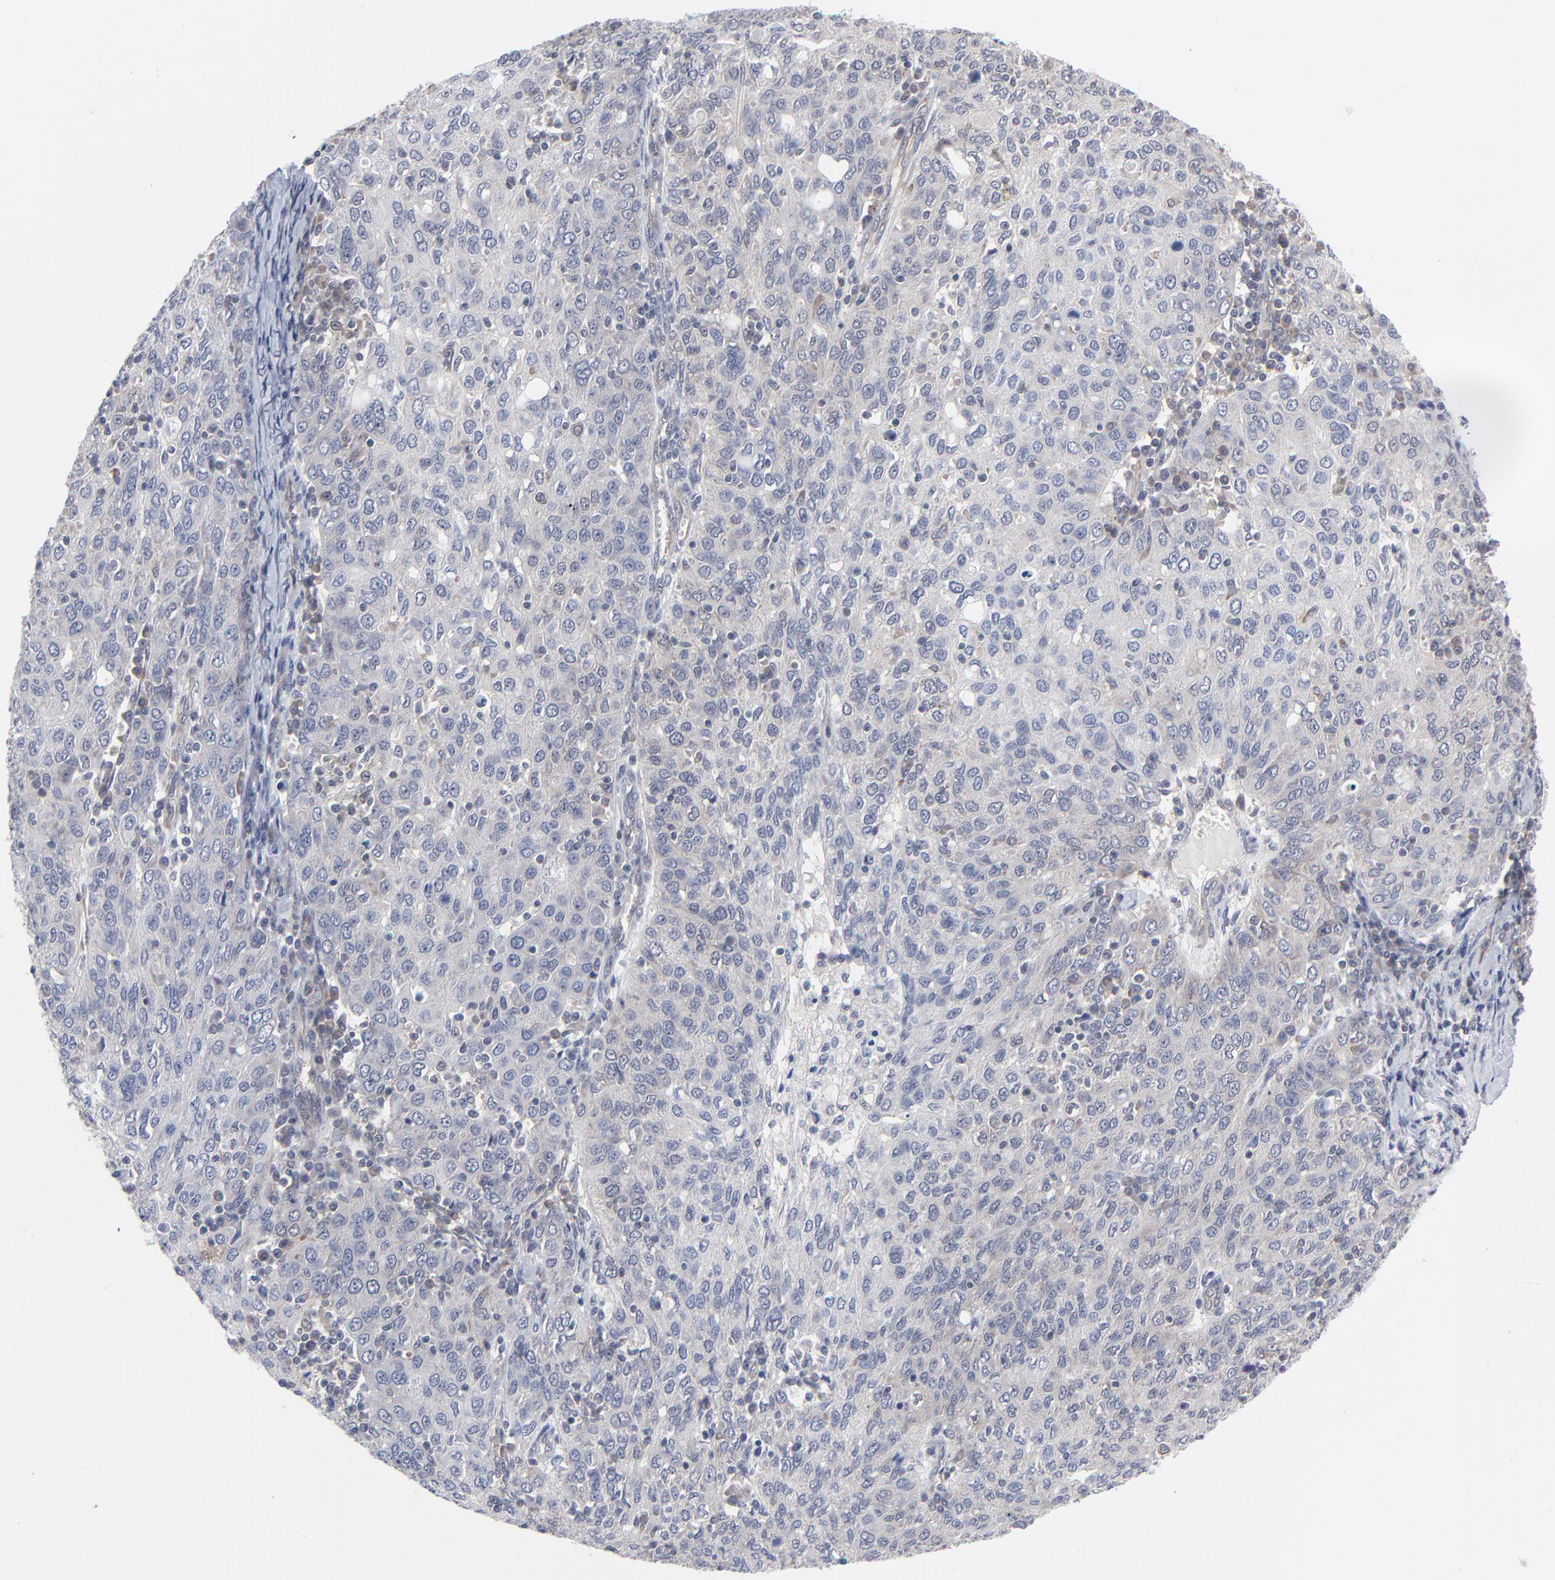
{"staining": {"intensity": "weak", "quantity": "<25%", "location": "cytoplasmic/membranous"}, "tissue": "ovarian cancer", "cell_type": "Tumor cells", "image_type": "cancer", "snomed": [{"axis": "morphology", "description": "Carcinoma, endometroid"}, {"axis": "topography", "description": "Ovary"}], "caption": "A high-resolution photomicrograph shows immunohistochemistry (IHC) staining of endometroid carcinoma (ovarian), which shows no significant expression in tumor cells.", "gene": "RPS6KB1", "patient": {"sex": "female", "age": 50}}